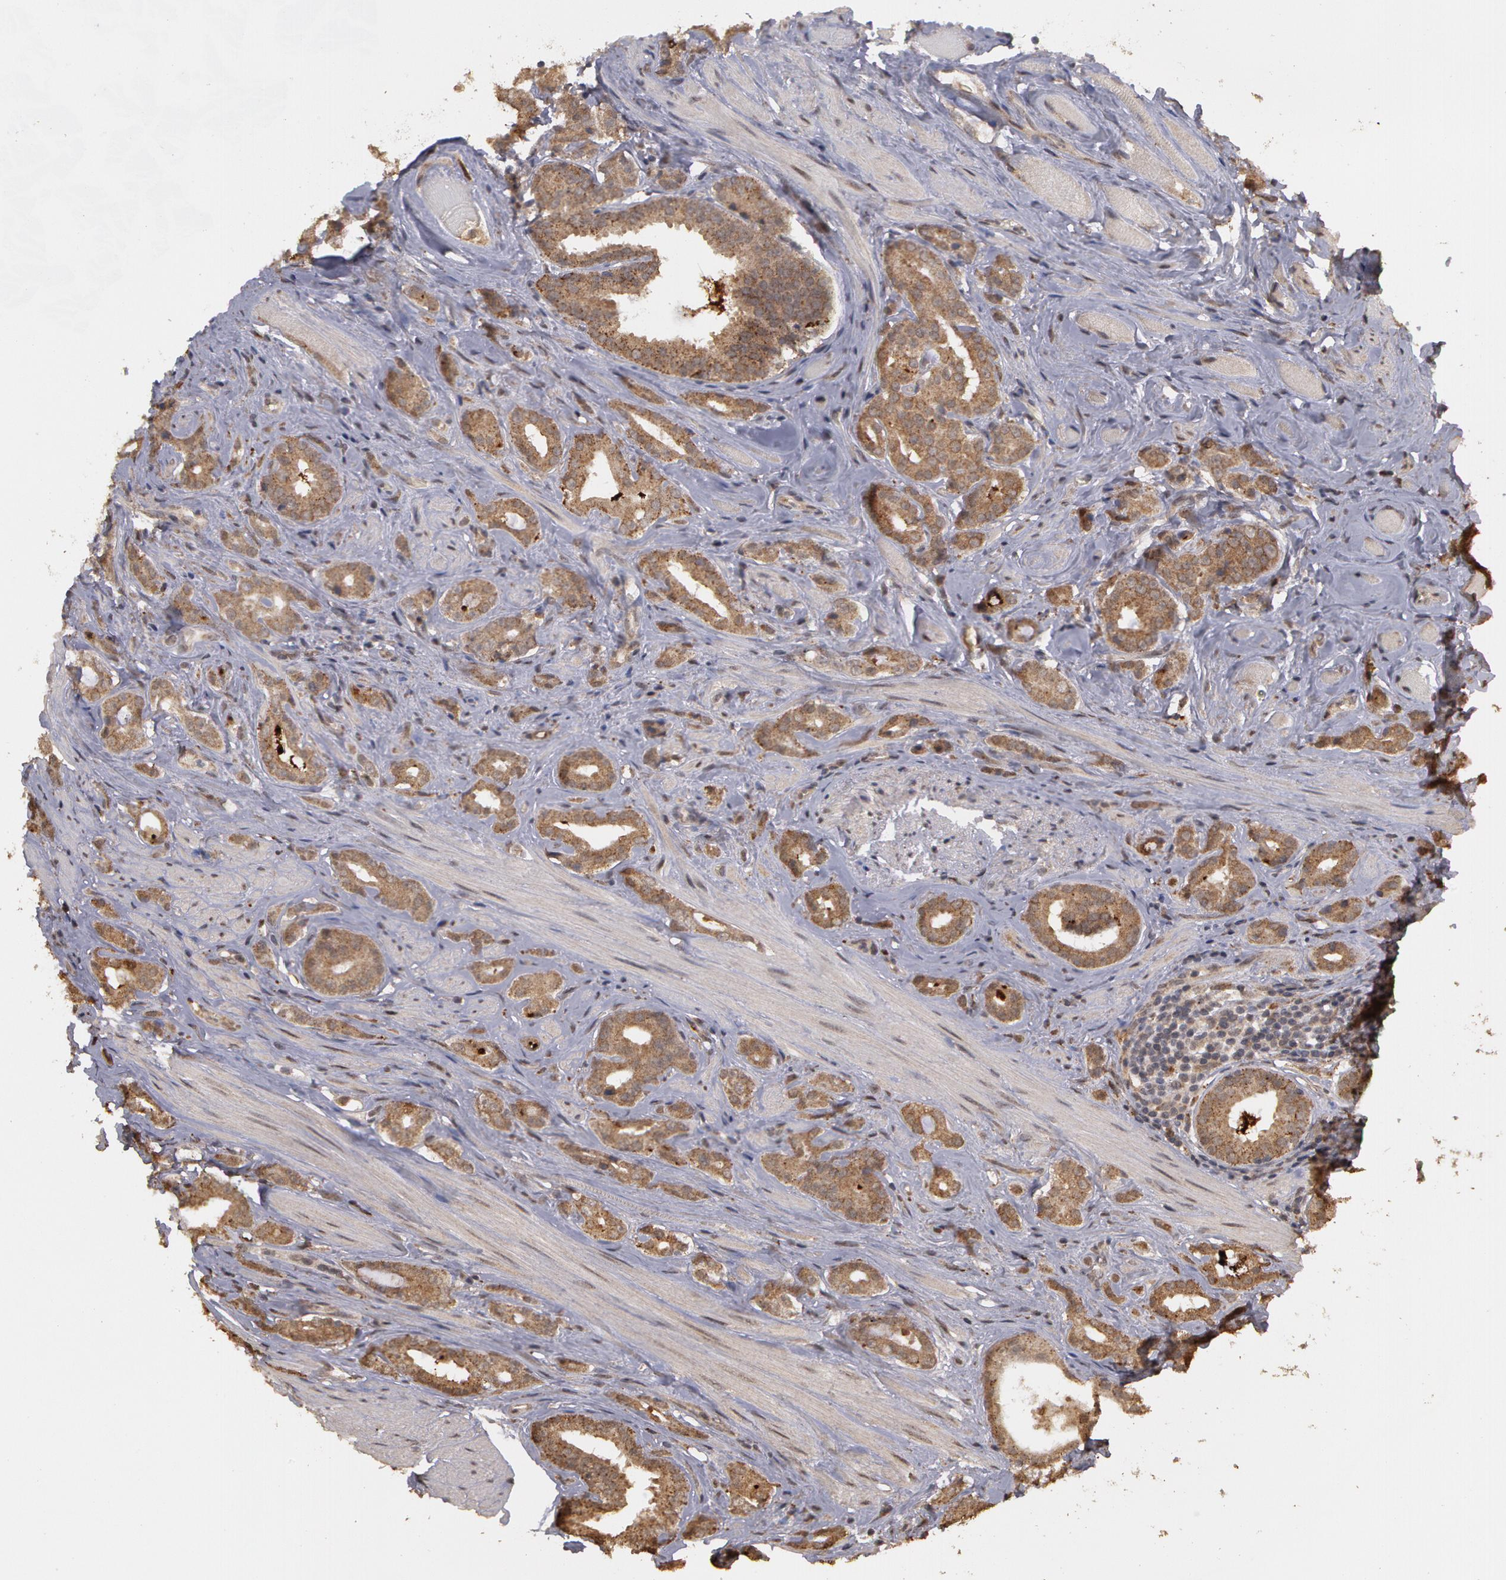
{"staining": {"intensity": "strong", "quantity": ">75%", "location": "cytoplasmic/membranous"}, "tissue": "prostate cancer", "cell_type": "Tumor cells", "image_type": "cancer", "snomed": [{"axis": "morphology", "description": "Adenocarcinoma, Medium grade"}, {"axis": "topography", "description": "Prostate"}], "caption": "Brown immunohistochemical staining in human prostate cancer reveals strong cytoplasmic/membranous staining in approximately >75% of tumor cells. (Stains: DAB in brown, nuclei in blue, Microscopy: brightfield microscopy at high magnification).", "gene": "GLIS1", "patient": {"sex": "male", "age": 53}}